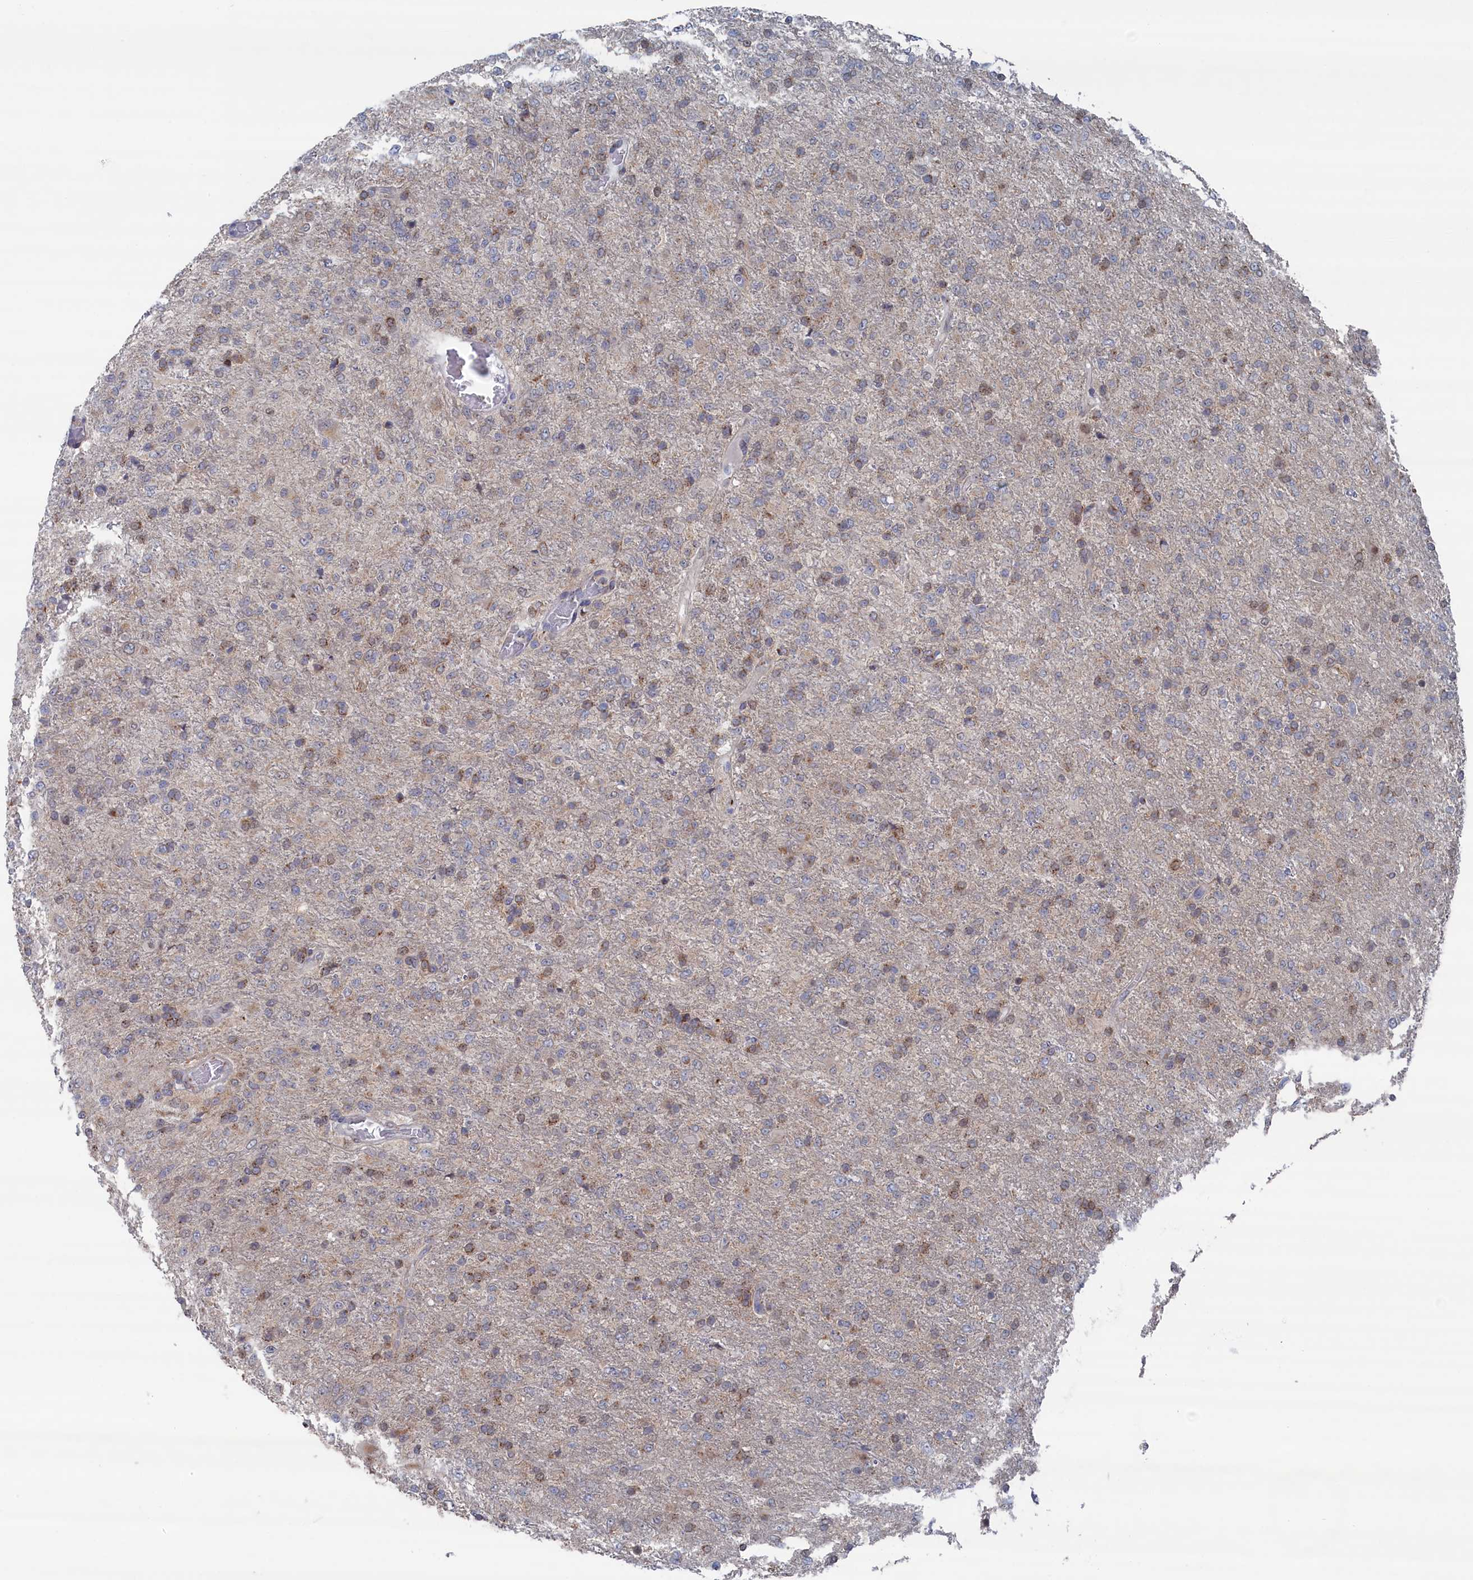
{"staining": {"intensity": "moderate", "quantity": "25%-75%", "location": "cytoplasmic/membranous"}, "tissue": "glioma", "cell_type": "Tumor cells", "image_type": "cancer", "snomed": [{"axis": "morphology", "description": "Glioma, malignant, High grade"}, {"axis": "topography", "description": "Brain"}], "caption": "Glioma stained with a protein marker demonstrates moderate staining in tumor cells.", "gene": "IRX1", "patient": {"sex": "female", "age": 74}}